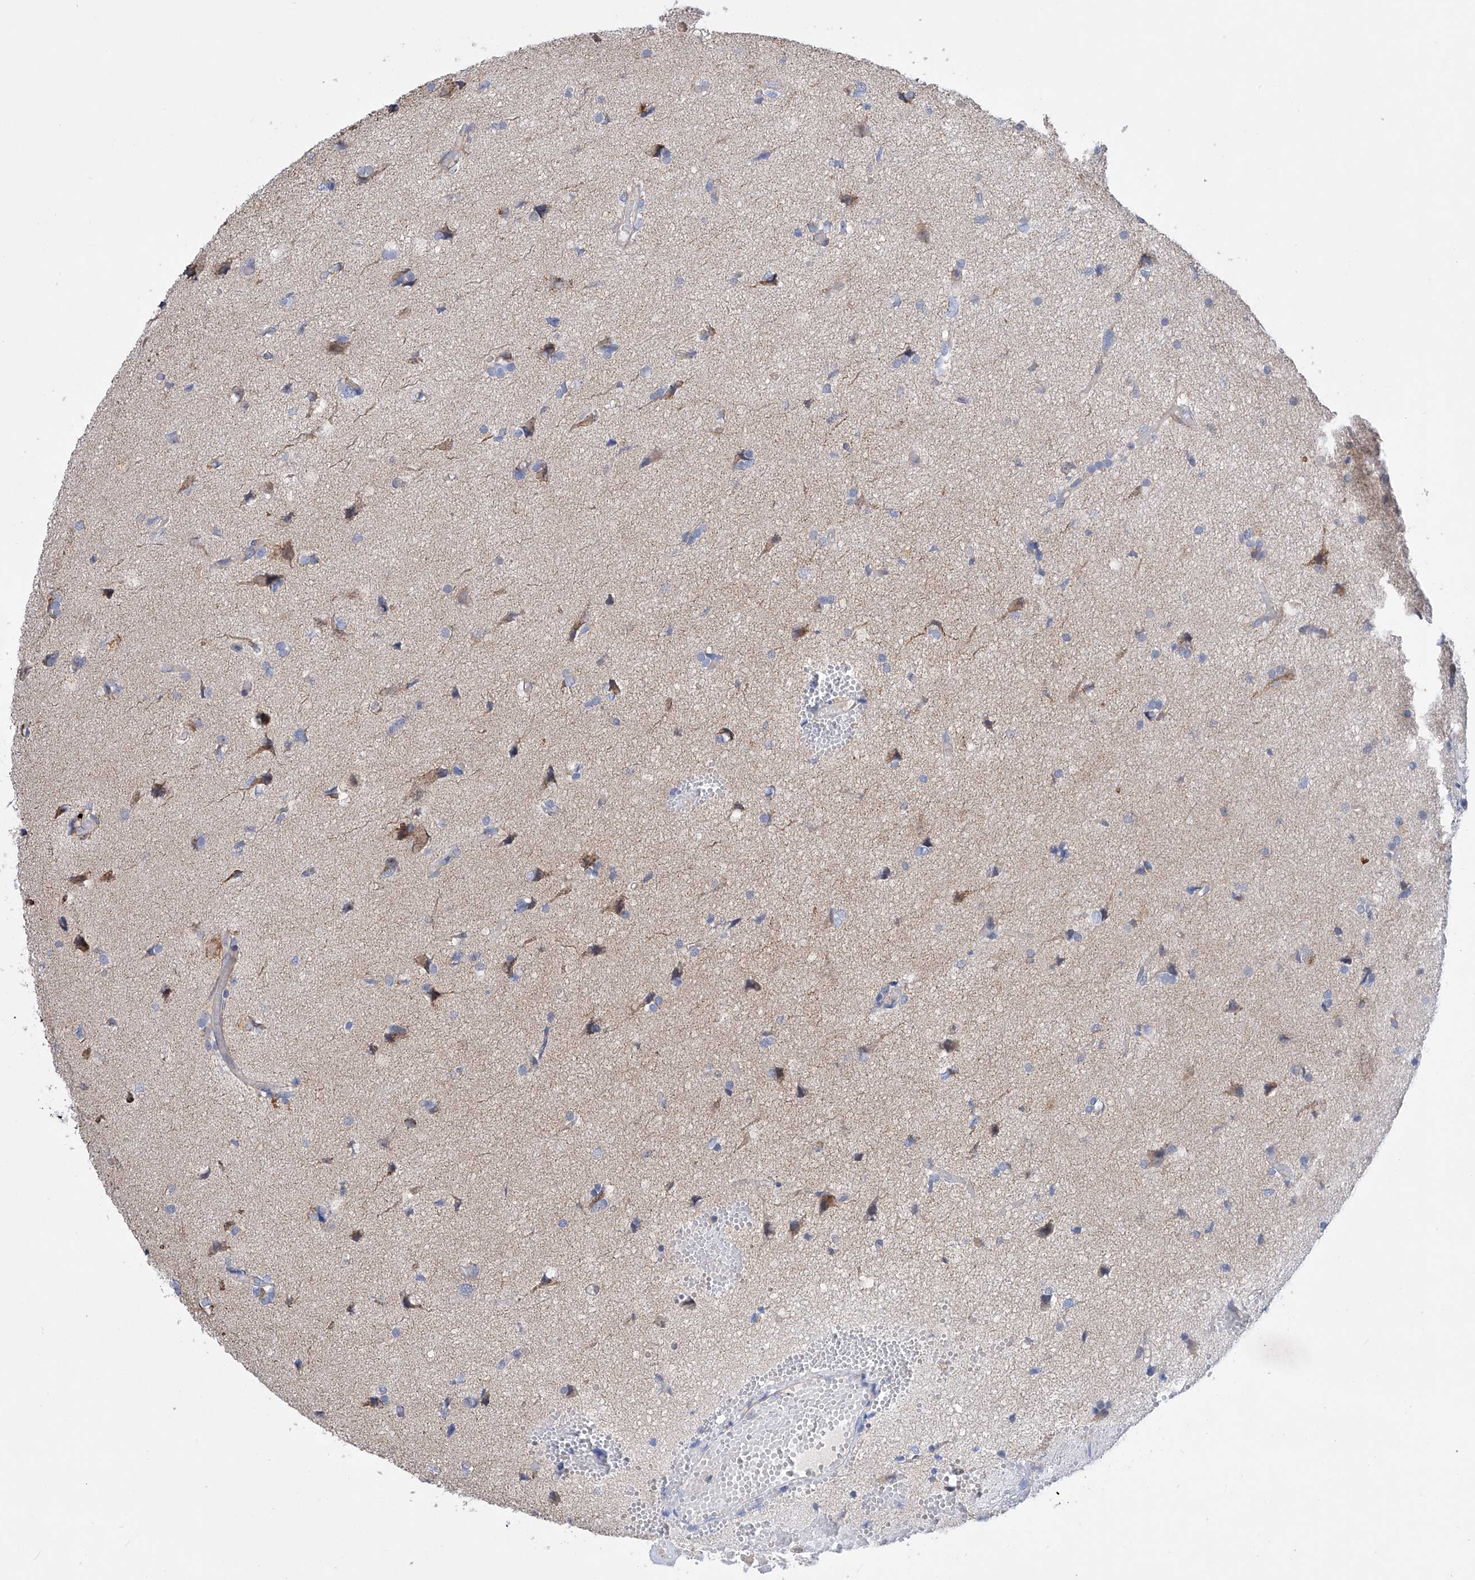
{"staining": {"intensity": "negative", "quantity": "none", "location": "none"}, "tissue": "glioma", "cell_type": "Tumor cells", "image_type": "cancer", "snomed": [{"axis": "morphology", "description": "Glioma, malignant, High grade"}, {"axis": "topography", "description": "Brain"}], "caption": "This histopathology image is of malignant glioma (high-grade) stained with immunohistochemistry (IHC) to label a protein in brown with the nuclei are counter-stained blue. There is no staining in tumor cells.", "gene": "SLC22A7", "patient": {"sex": "female", "age": 59}}